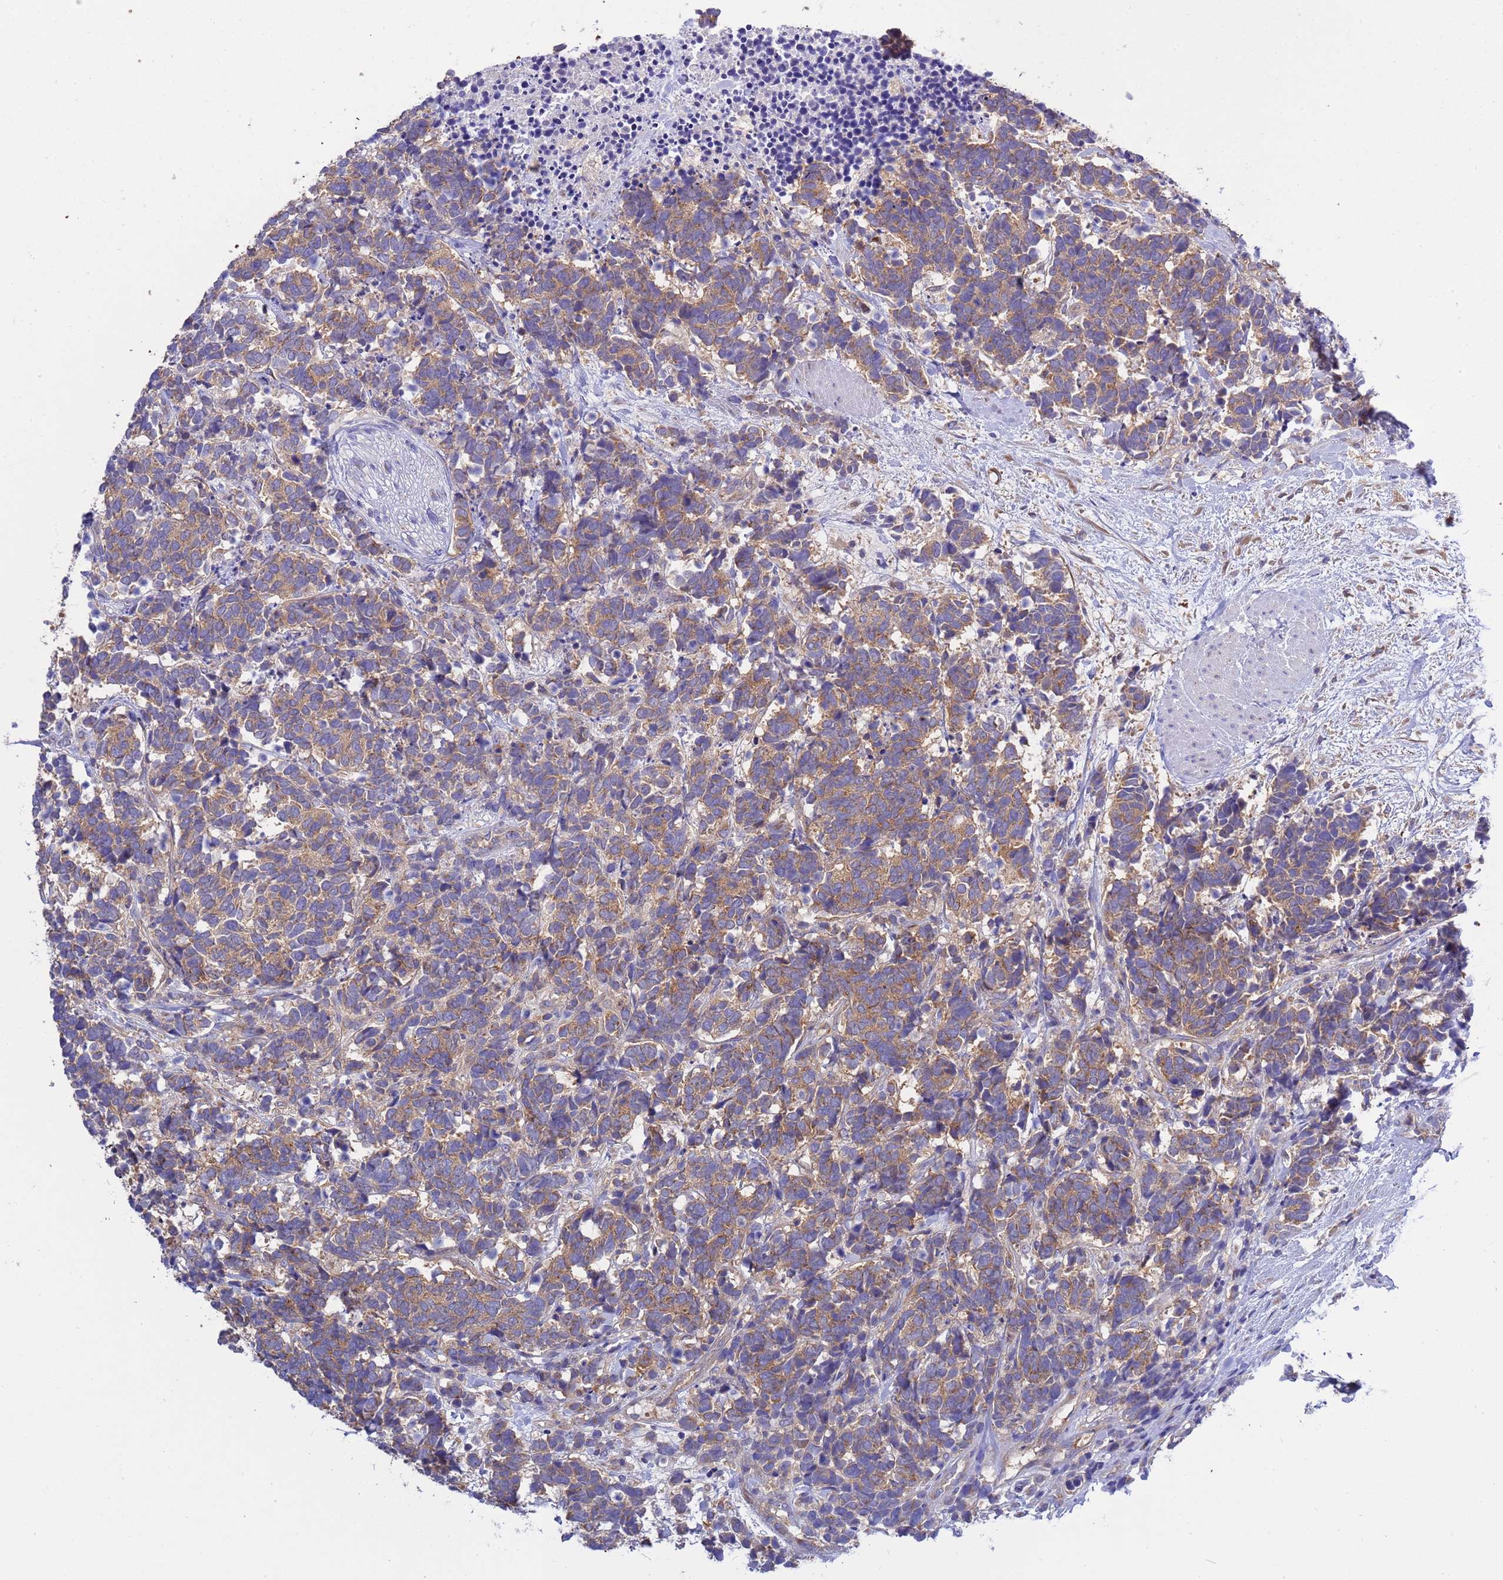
{"staining": {"intensity": "moderate", "quantity": ">75%", "location": "cytoplasmic/membranous"}, "tissue": "carcinoid", "cell_type": "Tumor cells", "image_type": "cancer", "snomed": [{"axis": "morphology", "description": "Carcinoma, NOS"}, {"axis": "morphology", "description": "Carcinoid, malignant, NOS"}, {"axis": "topography", "description": "Prostate"}], "caption": "Immunohistochemical staining of human carcinoid shows medium levels of moderate cytoplasmic/membranous protein positivity in approximately >75% of tumor cells. Nuclei are stained in blue.", "gene": "ANAPC1", "patient": {"sex": "male", "age": 57}}